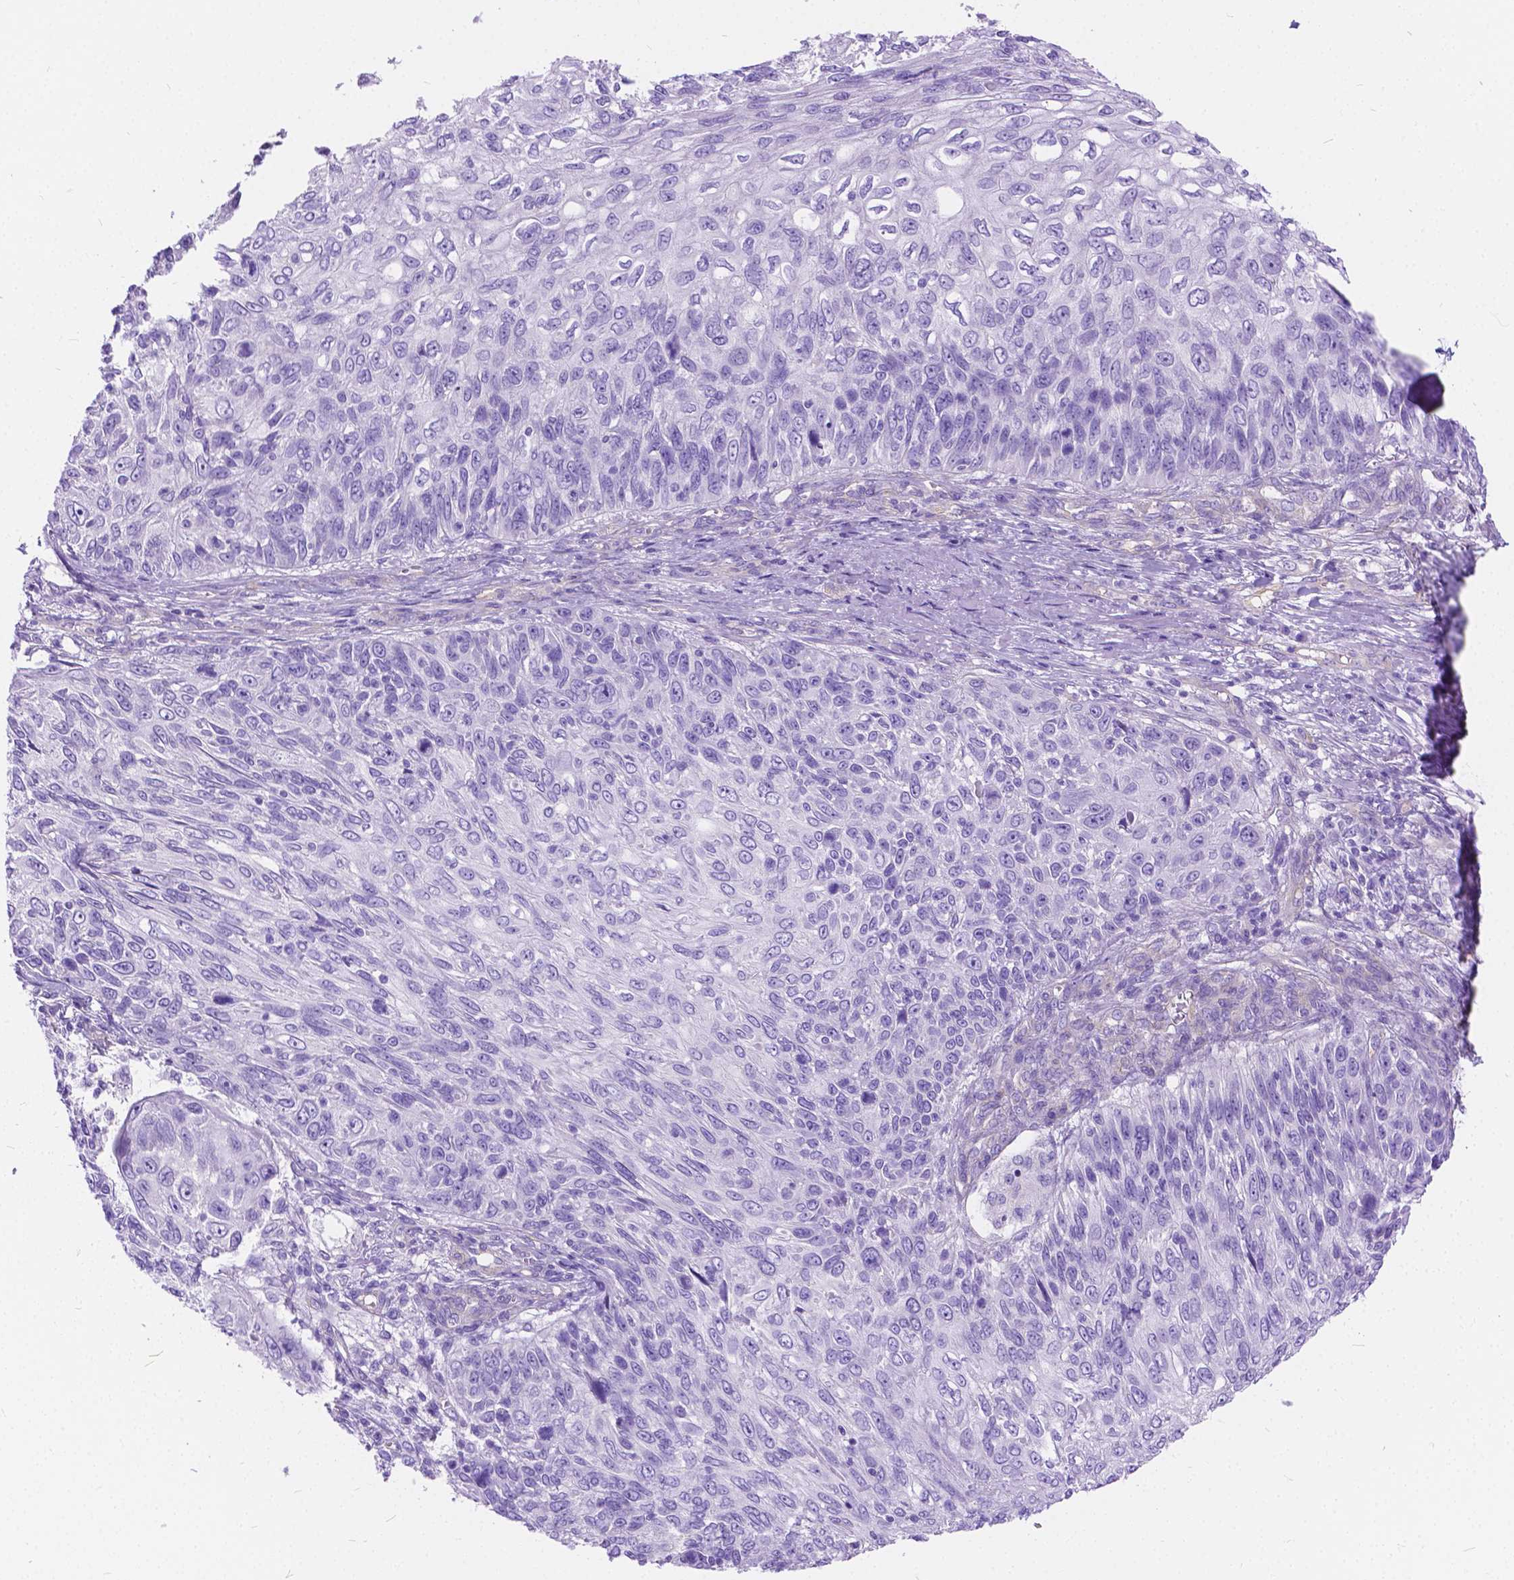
{"staining": {"intensity": "negative", "quantity": "none", "location": "none"}, "tissue": "skin cancer", "cell_type": "Tumor cells", "image_type": "cancer", "snomed": [{"axis": "morphology", "description": "Squamous cell carcinoma, NOS"}, {"axis": "topography", "description": "Skin"}], "caption": "Human skin squamous cell carcinoma stained for a protein using IHC displays no positivity in tumor cells.", "gene": "CHRM1", "patient": {"sex": "male", "age": 92}}